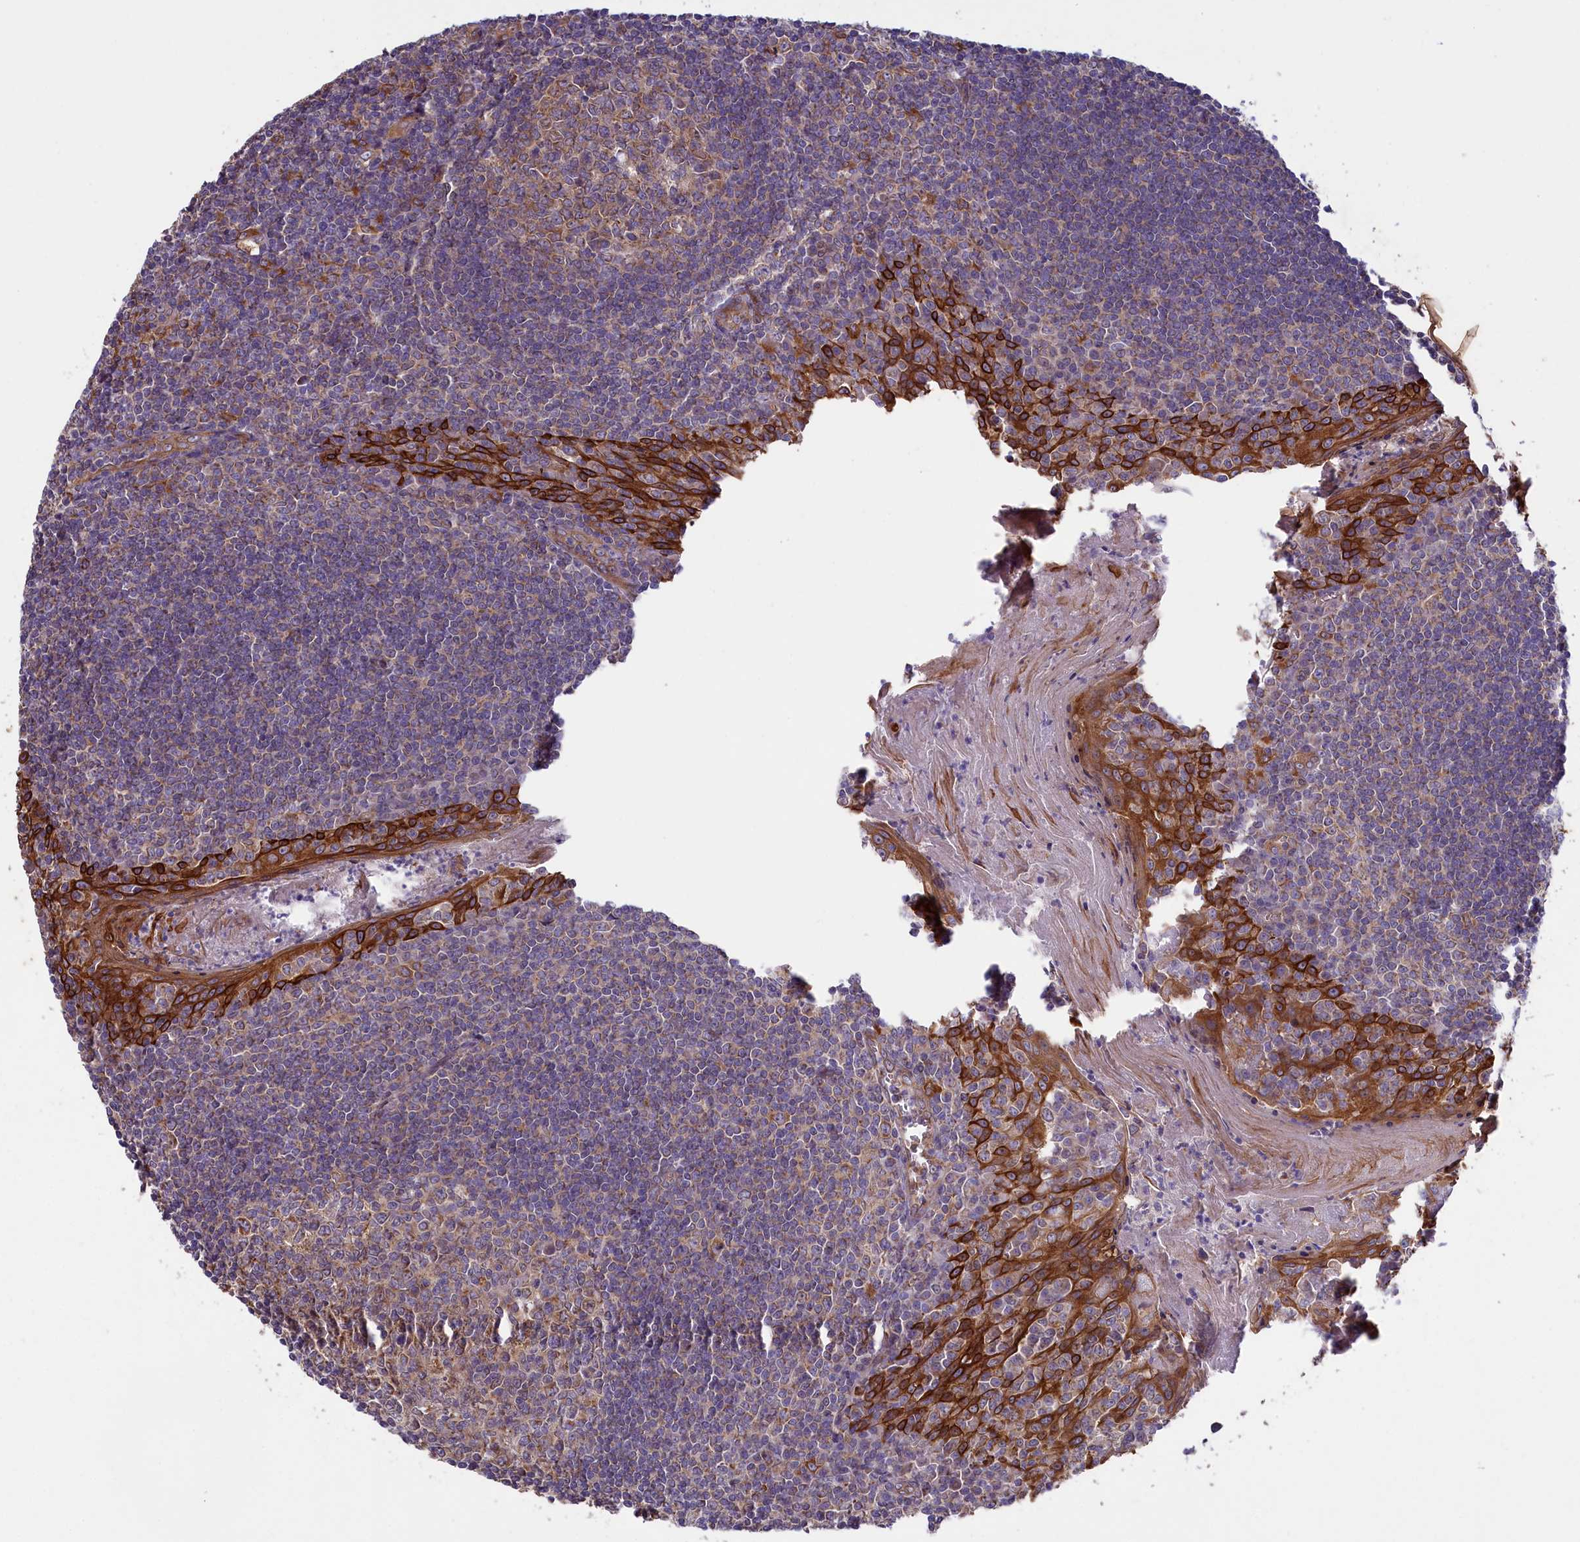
{"staining": {"intensity": "moderate", "quantity": ">75%", "location": "cytoplasmic/membranous"}, "tissue": "tonsil", "cell_type": "Germinal center cells", "image_type": "normal", "snomed": [{"axis": "morphology", "description": "Normal tissue, NOS"}, {"axis": "topography", "description": "Tonsil"}], "caption": "The immunohistochemical stain labels moderate cytoplasmic/membranous positivity in germinal center cells of unremarkable tonsil. The protein is shown in brown color, while the nuclei are stained blue.", "gene": "ACAD8", "patient": {"sex": "male", "age": 27}}